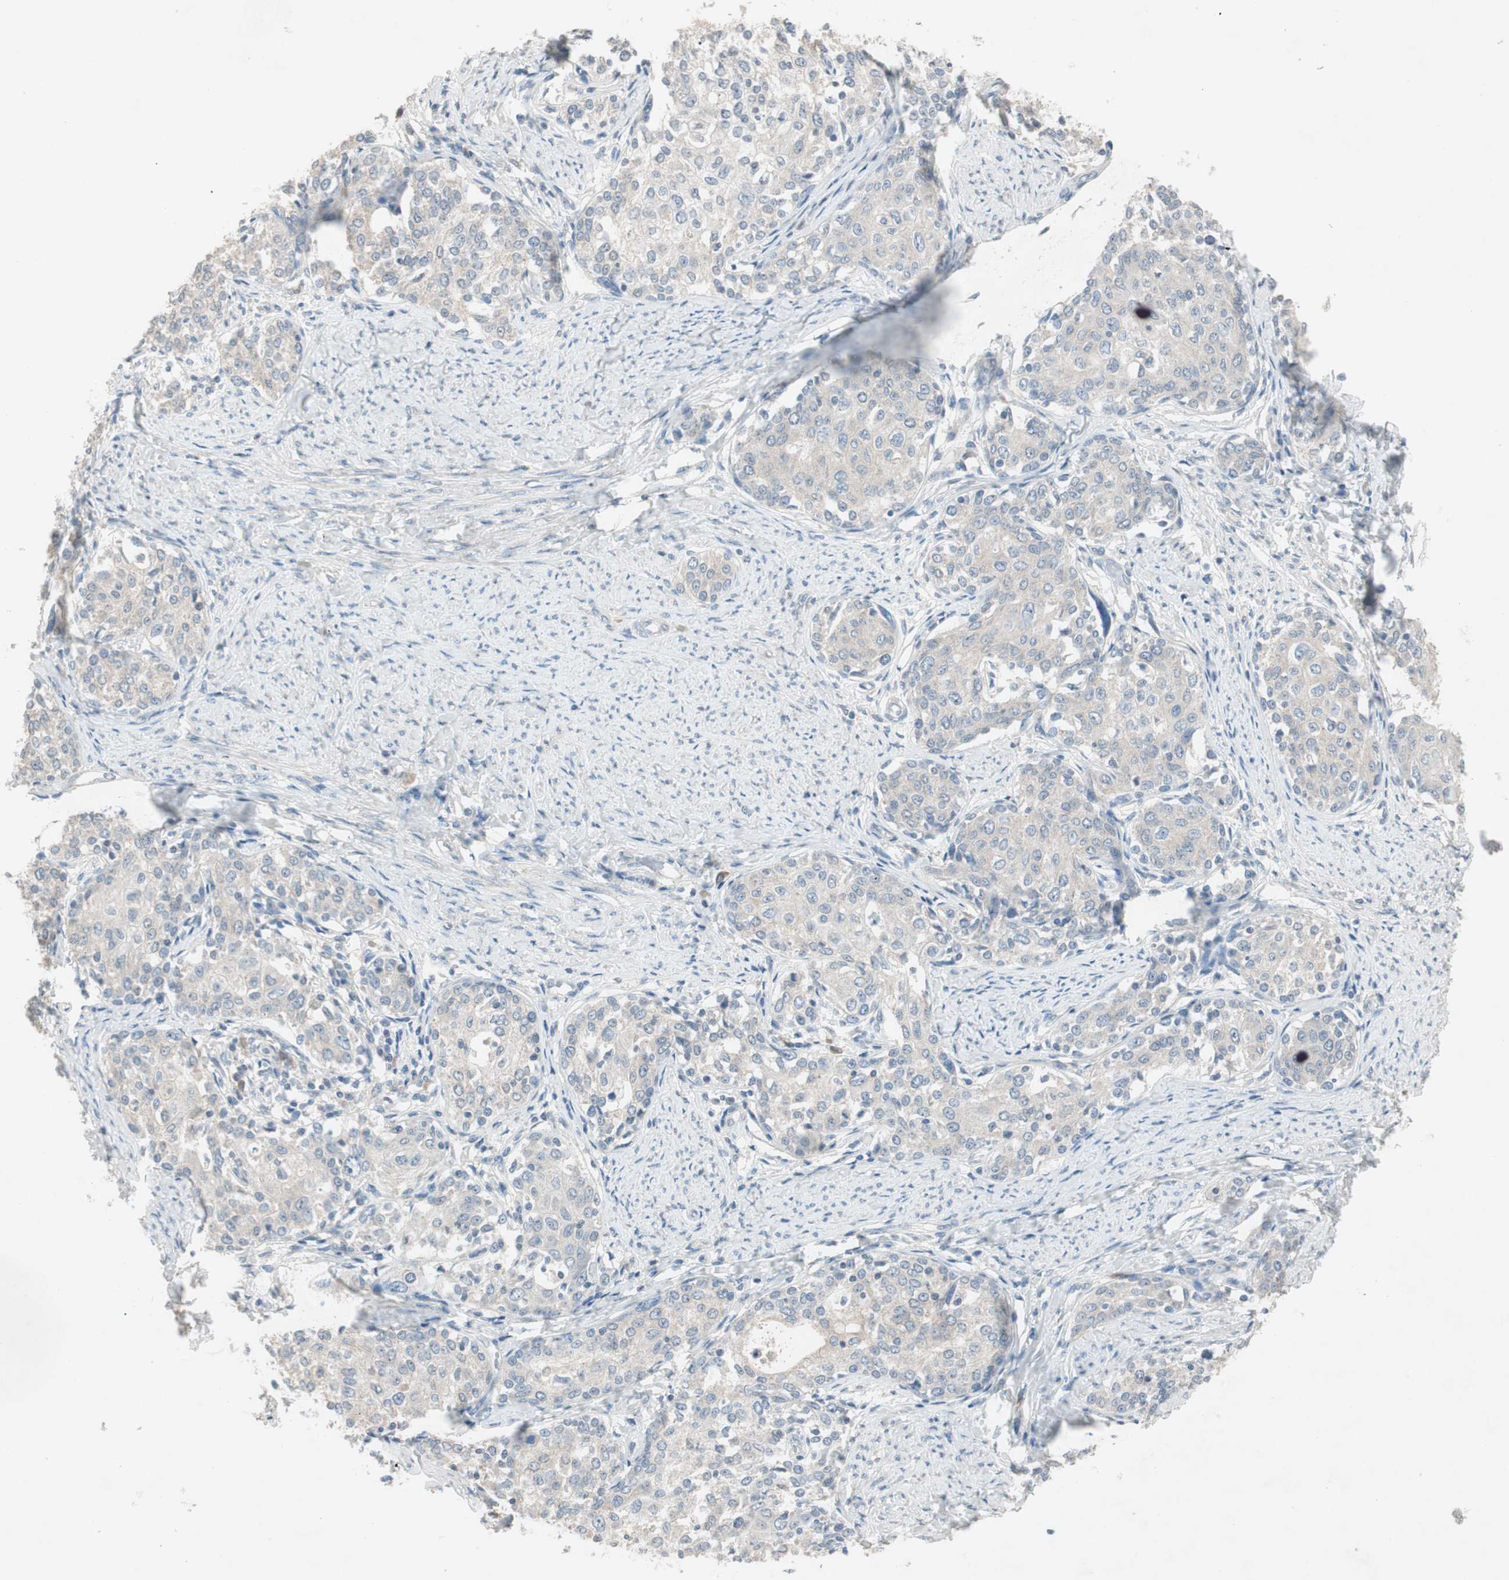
{"staining": {"intensity": "weak", "quantity": "25%-75%", "location": "cytoplasmic/membranous"}, "tissue": "cervical cancer", "cell_type": "Tumor cells", "image_type": "cancer", "snomed": [{"axis": "morphology", "description": "Squamous cell carcinoma, NOS"}, {"axis": "morphology", "description": "Adenocarcinoma, NOS"}, {"axis": "topography", "description": "Cervix"}], "caption": "Weak cytoplasmic/membranous positivity for a protein is present in about 25%-75% of tumor cells of cervical cancer (adenocarcinoma) using immunohistochemistry (IHC).", "gene": "KHK", "patient": {"sex": "female", "age": 52}}